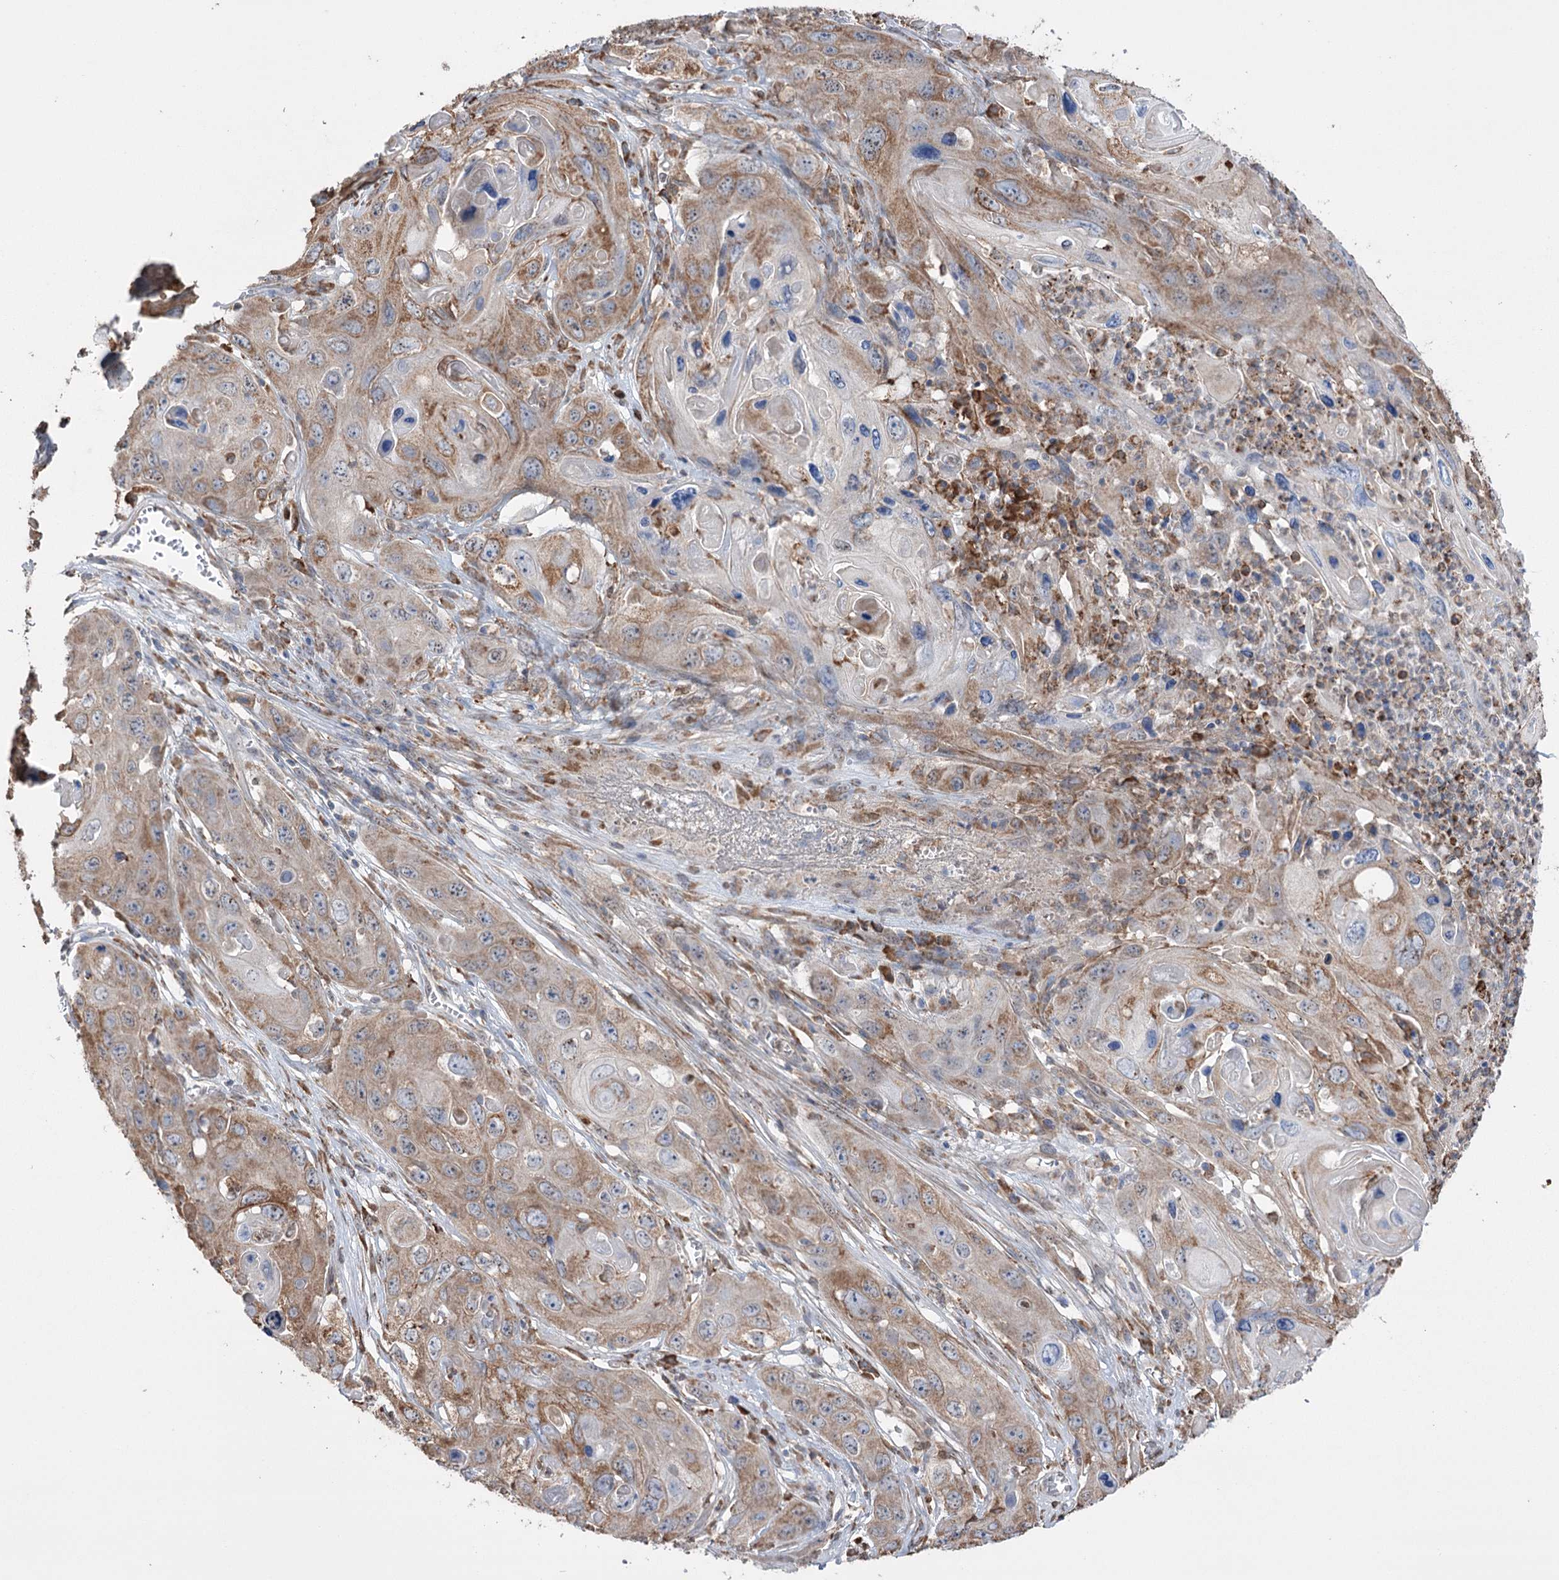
{"staining": {"intensity": "moderate", "quantity": ">75%", "location": "cytoplasmic/membranous"}, "tissue": "skin cancer", "cell_type": "Tumor cells", "image_type": "cancer", "snomed": [{"axis": "morphology", "description": "Squamous cell carcinoma, NOS"}, {"axis": "topography", "description": "Skin"}], "caption": "The image demonstrates a brown stain indicating the presence of a protein in the cytoplasmic/membranous of tumor cells in skin cancer.", "gene": "TRIM71", "patient": {"sex": "male", "age": 55}}